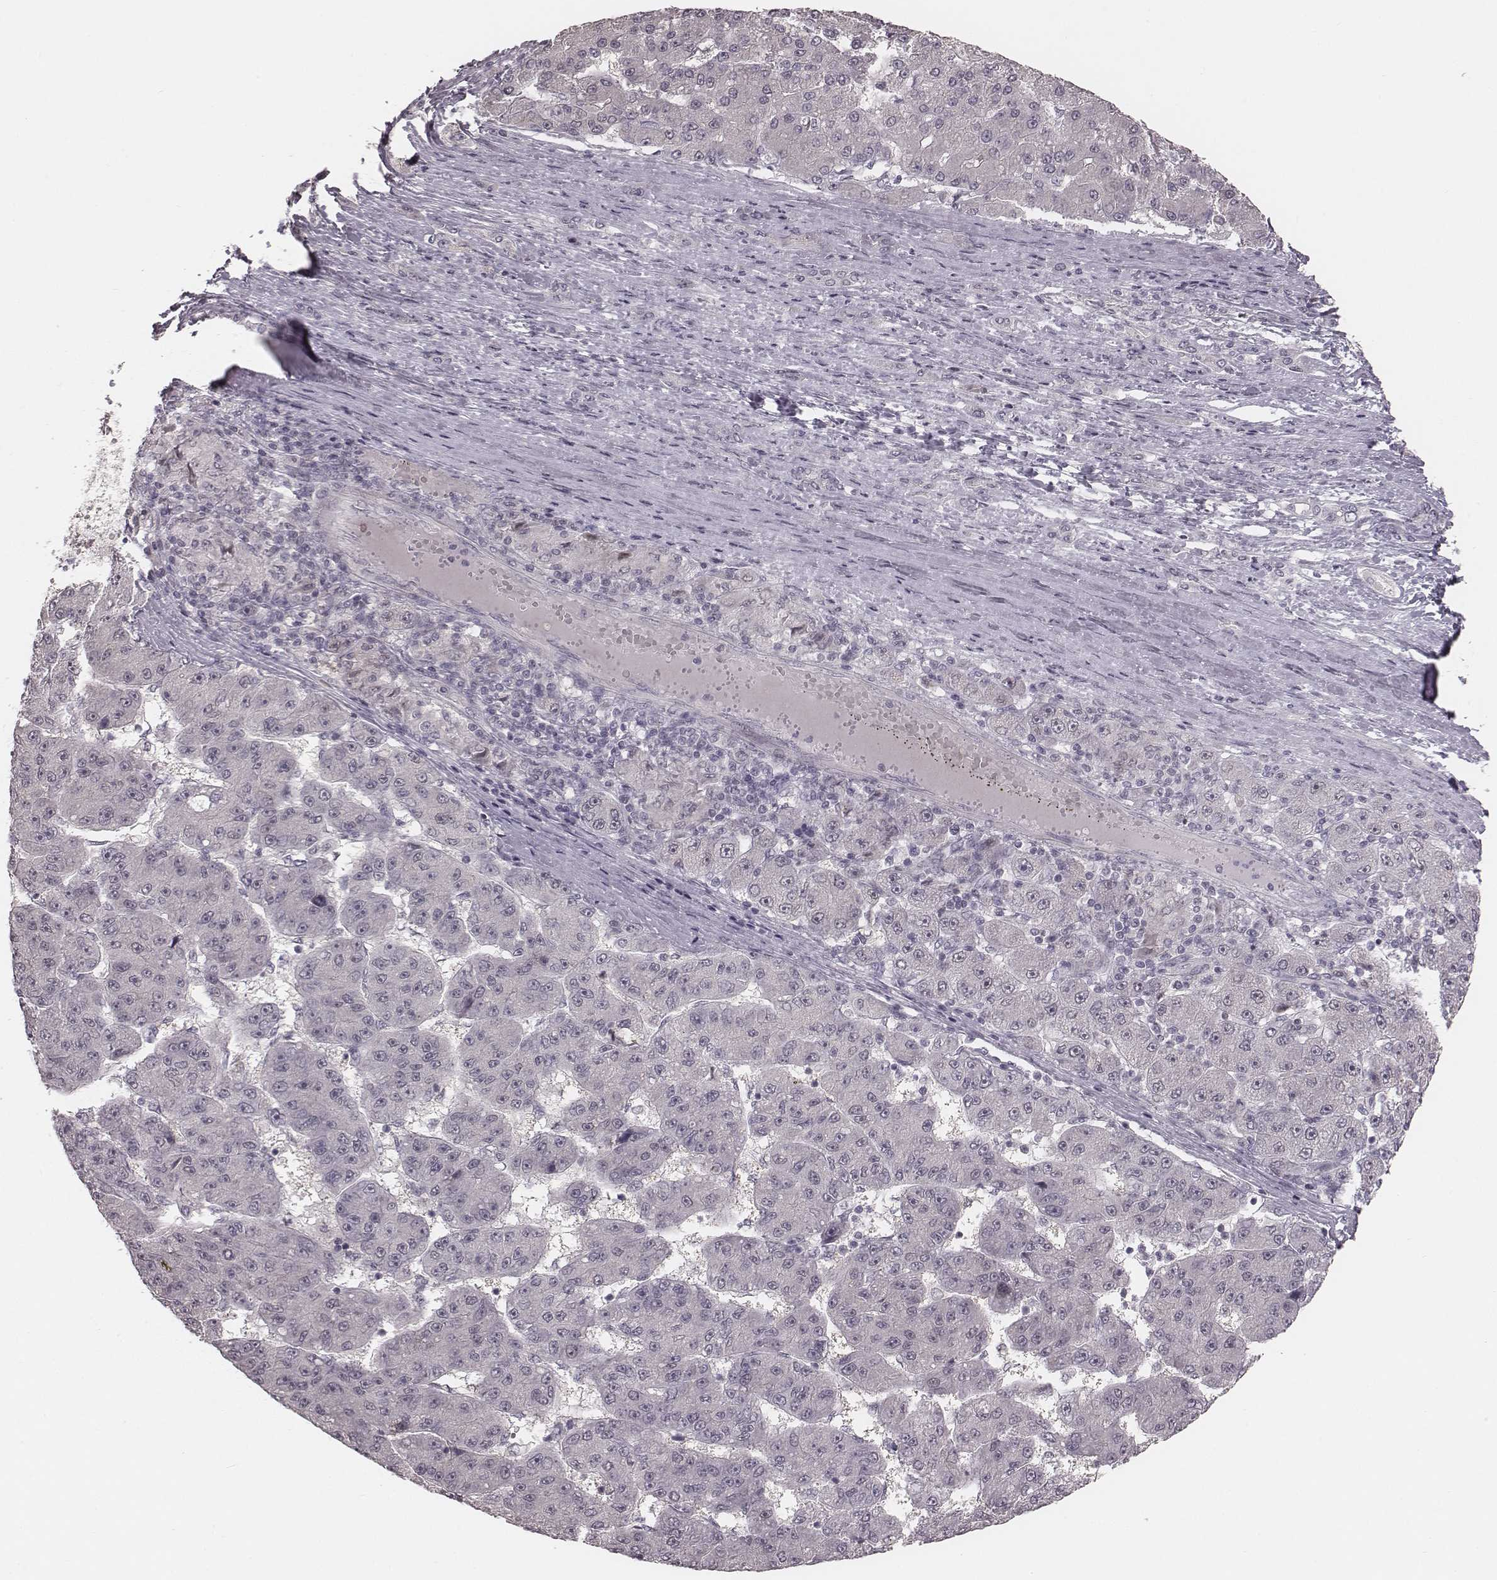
{"staining": {"intensity": "negative", "quantity": "none", "location": "none"}, "tissue": "liver cancer", "cell_type": "Tumor cells", "image_type": "cancer", "snomed": [{"axis": "morphology", "description": "Carcinoma, Hepatocellular, NOS"}, {"axis": "topography", "description": "Liver"}], "caption": "Micrograph shows no protein staining in tumor cells of liver cancer tissue.", "gene": "IQCG", "patient": {"sex": "male", "age": 67}}